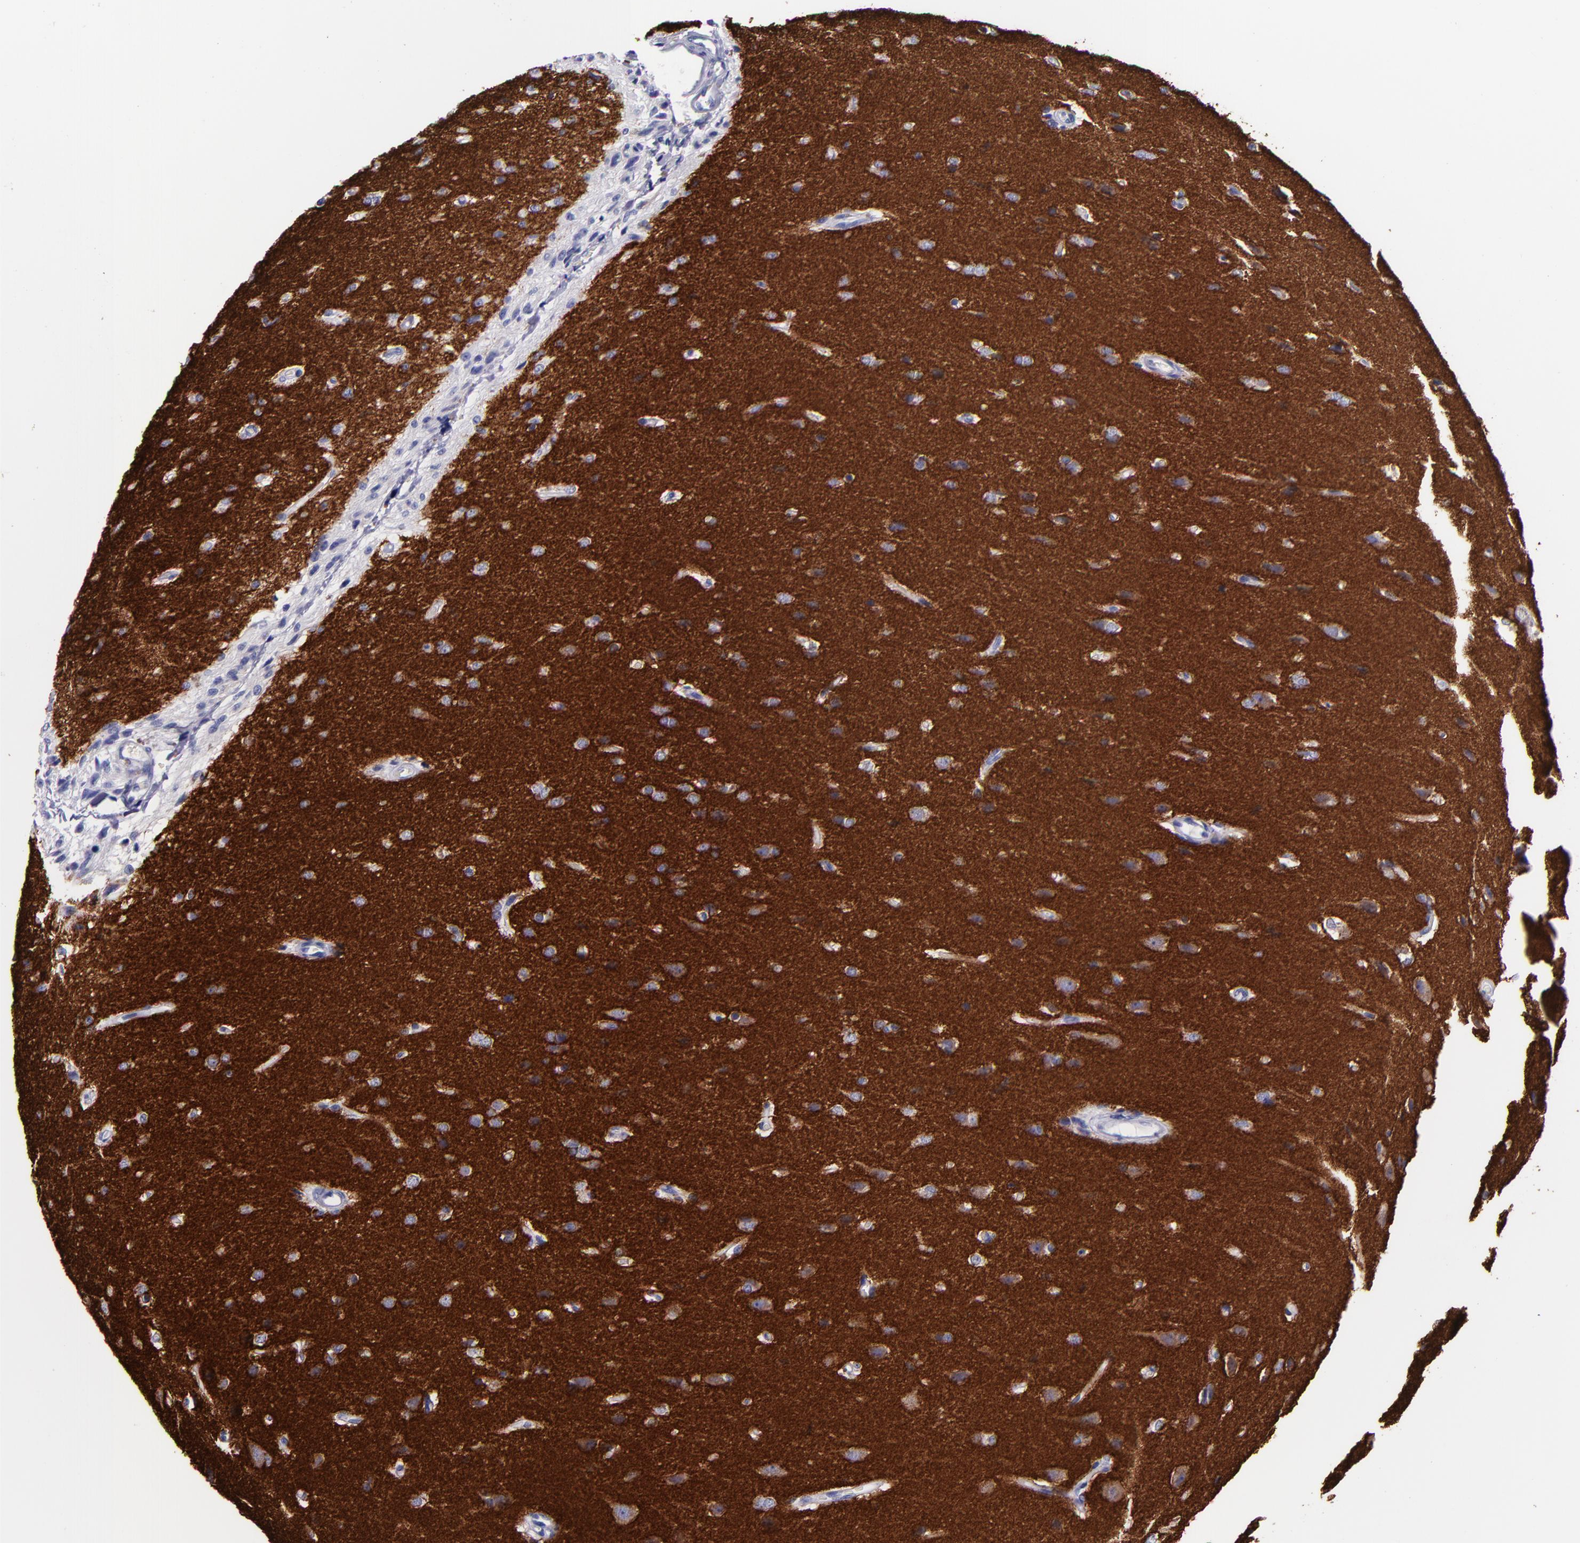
{"staining": {"intensity": "strong", "quantity": ">75%", "location": "cytoplasmic/membranous"}, "tissue": "glioma", "cell_type": "Tumor cells", "image_type": "cancer", "snomed": [{"axis": "morphology", "description": "Glioma, malignant, High grade"}, {"axis": "topography", "description": "Brain"}], "caption": "A high amount of strong cytoplasmic/membranous positivity is present in about >75% of tumor cells in glioma tissue.", "gene": "SV2A", "patient": {"sex": "male", "age": 68}}